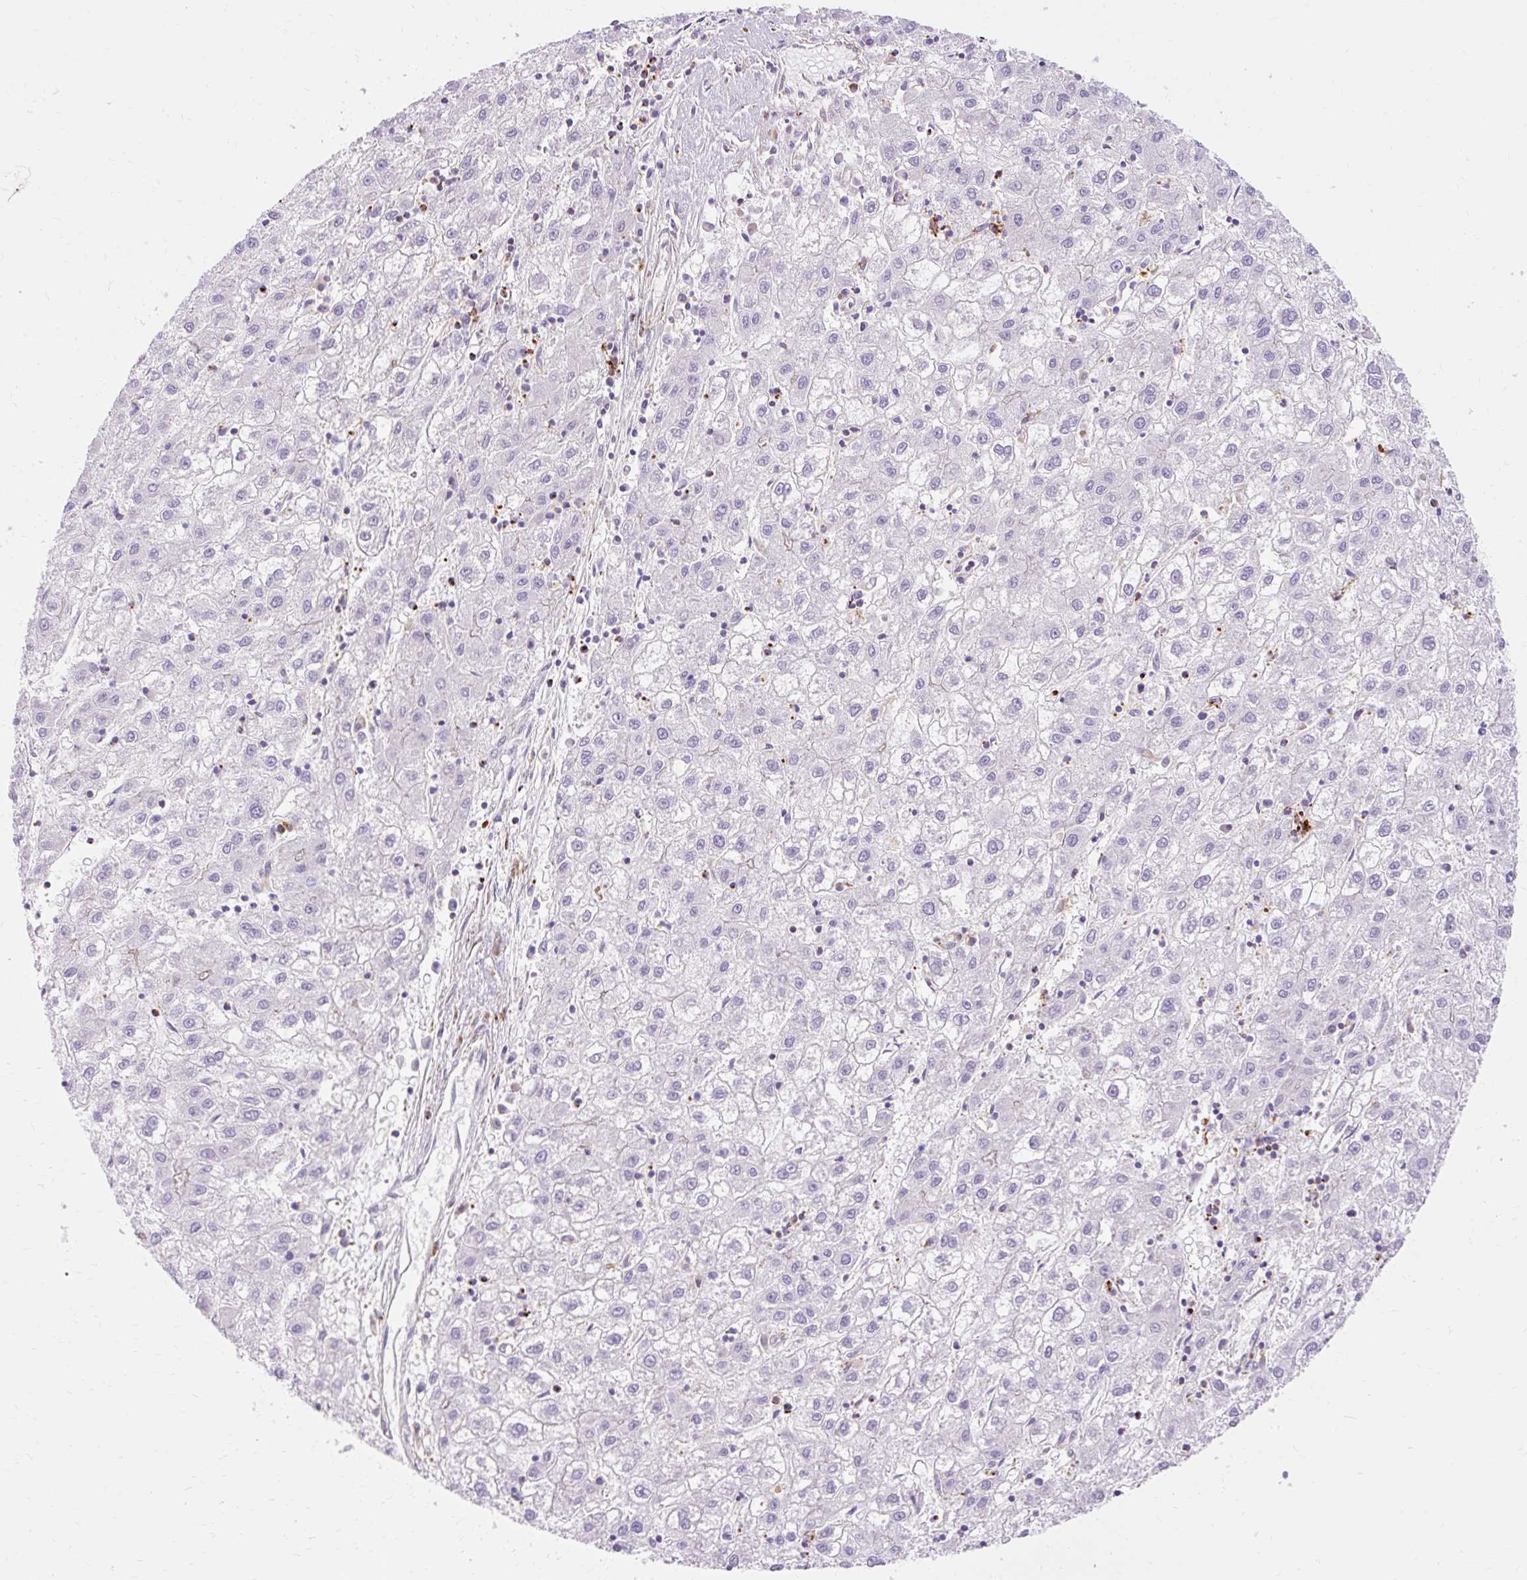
{"staining": {"intensity": "negative", "quantity": "none", "location": "none"}, "tissue": "liver cancer", "cell_type": "Tumor cells", "image_type": "cancer", "snomed": [{"axis": "morphology", "description": "Carcinoma, Hepatocellular, NOS"}, {"axis": "topography", "description": "Liver"}], "caption": "Liver hepatocellular carcinoma was stained to show a protein in brown. There is no significant staining in tumor cells.", "gene": "CORO7-PAM16", "patient": {"sex": "male", "age": 72}}